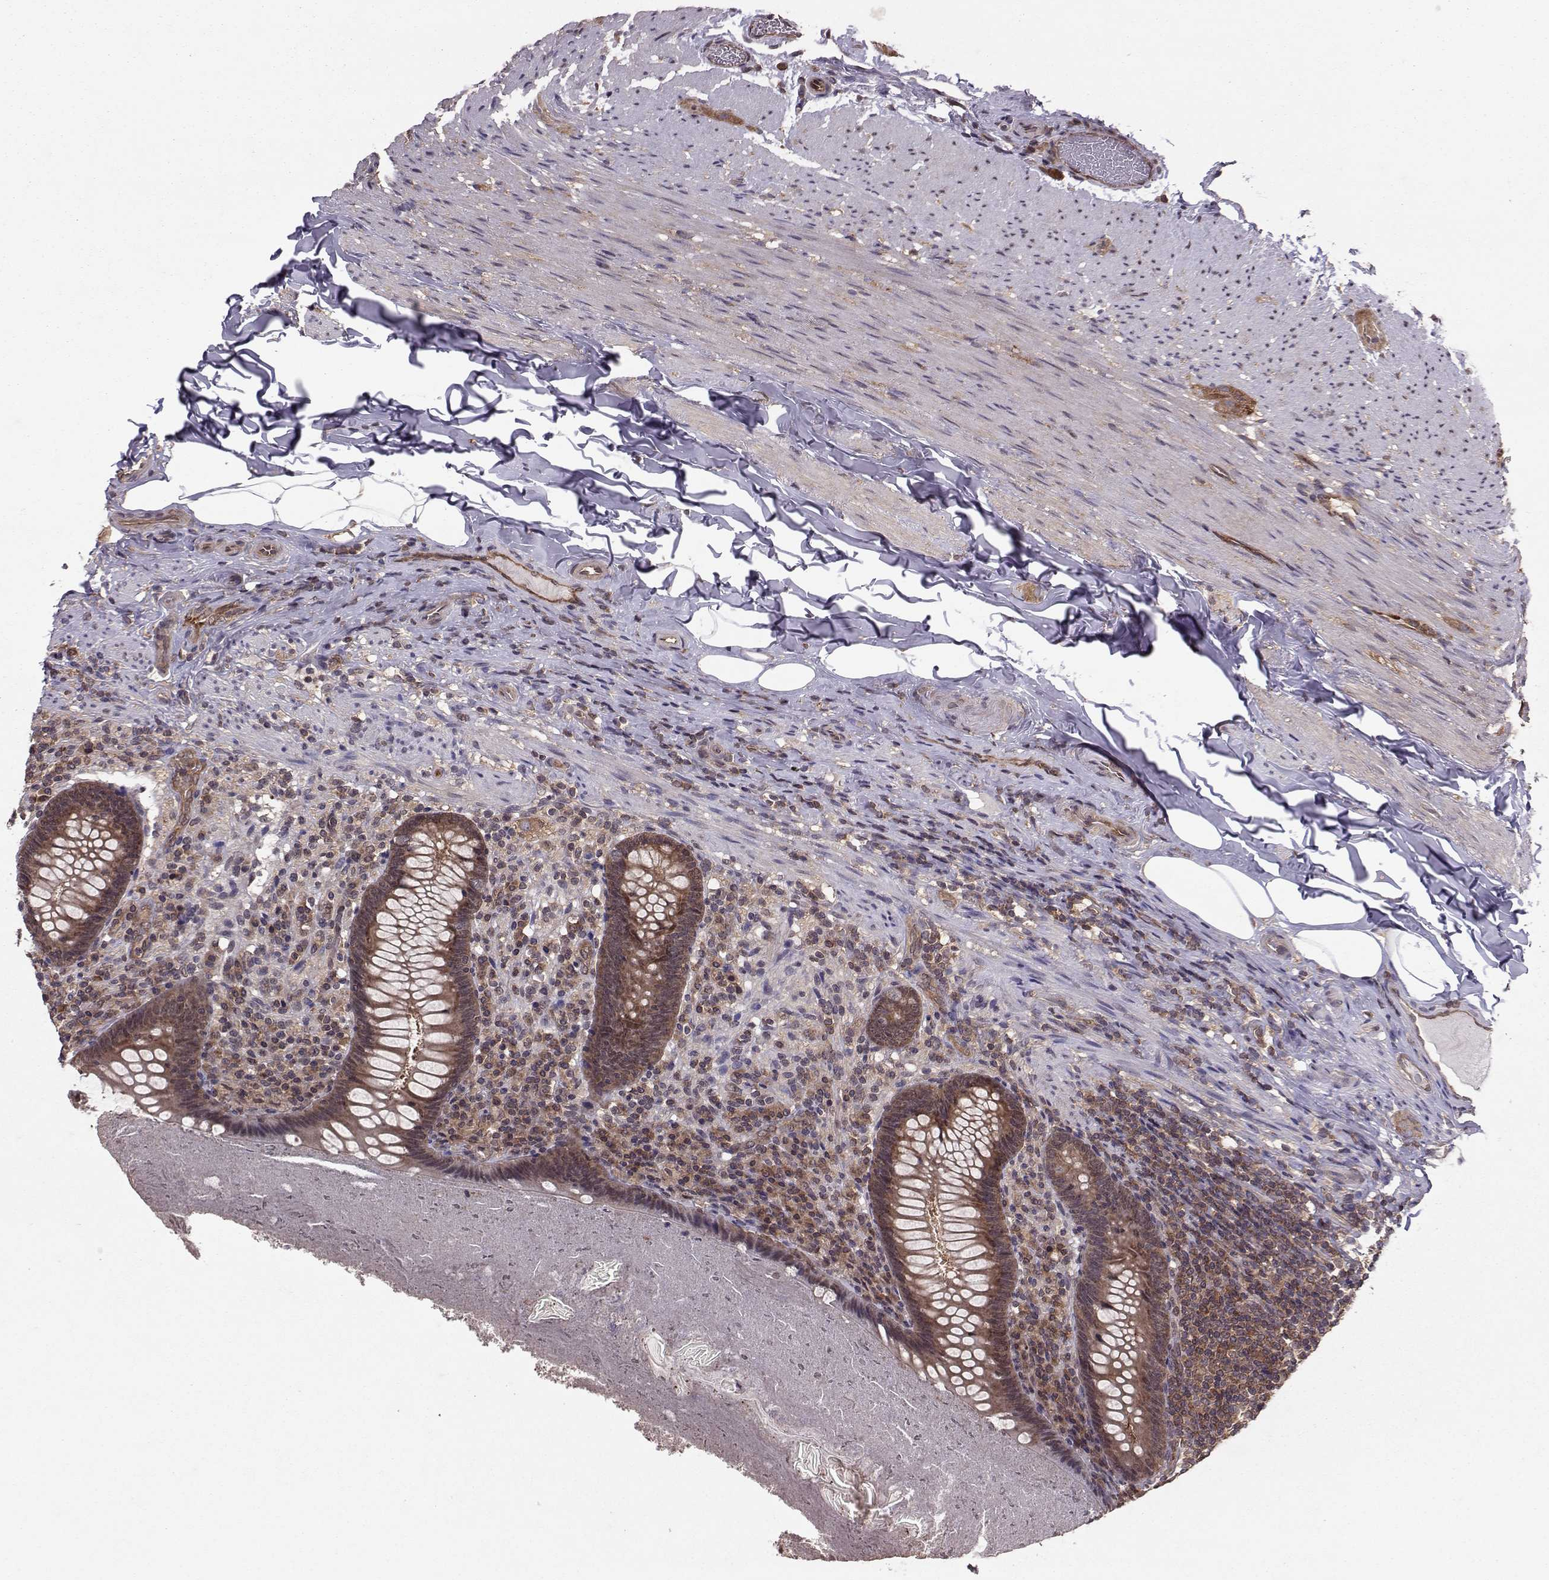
{"staining": {"intensity": "moderate", "quantity": ">75%", "location": "cytoplasmic/membranous"}, "tissue": "appendix", "cell_type": "Glandular cells", "image_type": "normal", "snomed": [{"axis": "morphology", "description": "Normal tissue, NOS"}, {"axis": "topography", "description": "Appendix"}], "caption": "This micrograph reveals unremarkable appendix stained with IHC to label a protein in brown. The cytoplasmic/membranous of glandular cells show moderate positivity for the protein. Nuclei are counter-stained blue.", "gene": "PPP2R2A", "patient": {"sex": "male", "age": 47}}